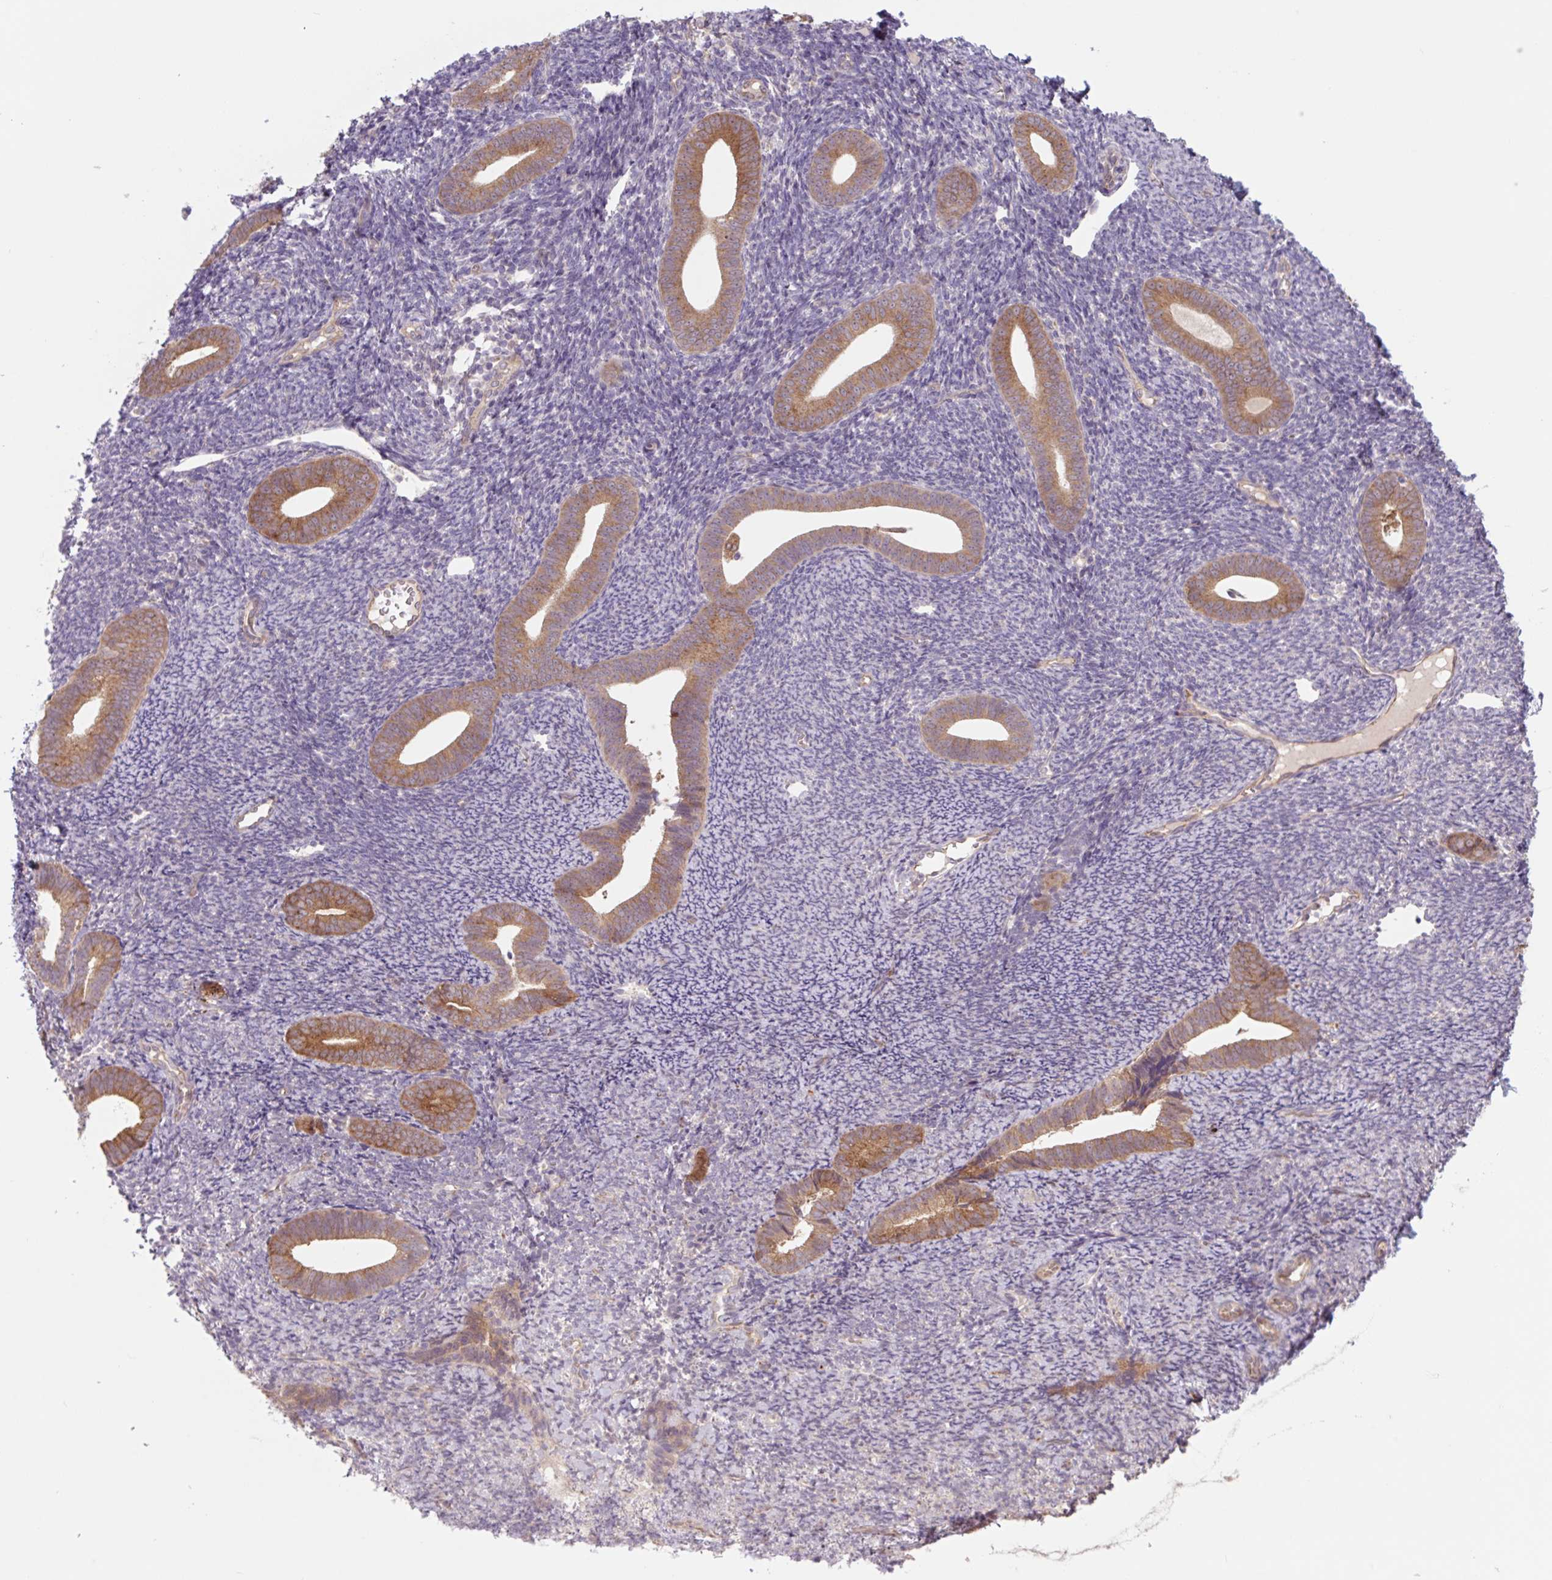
{"staining": {"intensity": "moderate", "quantity": "<25%", "location": "cytoplasmic/membranous"}, "tissue": "endometrium", "cell_type": "Cells in endometrial stroma", "image_type": "normal", "snomed": [{"axis": "morphology", "description": "Normal tissue, NOS"}, {"axis": "topography", "description": "Endometrium"}], "caption": "The histopathology image reveals staining of benign endometrium, revealing moderate cytoplasmic/membranous protein positivity (brown color) within cells in endometrial stroma.", "gene": "PLA2G4A", "patient": {"sex": "female", "age": 39}}